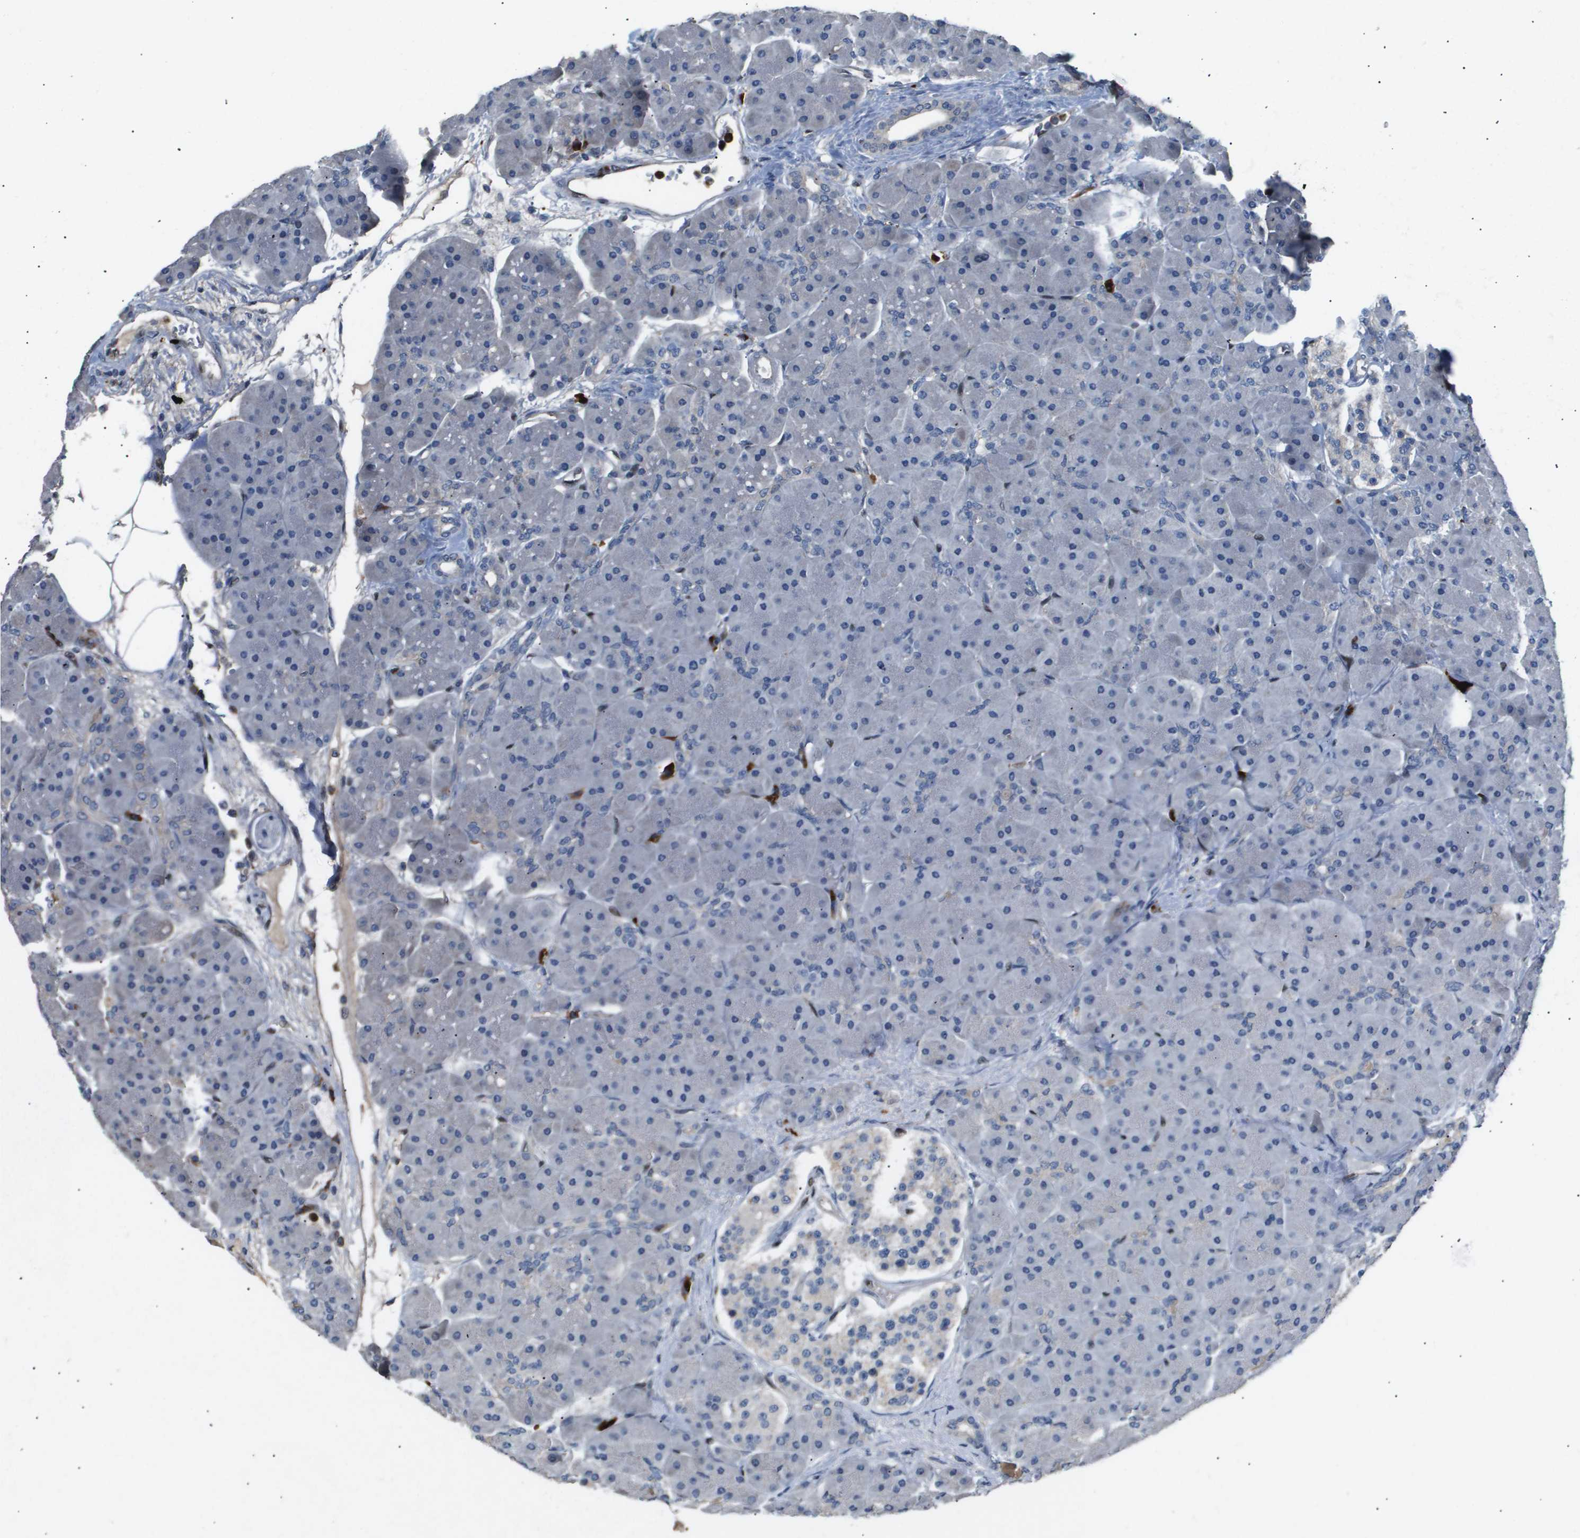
{"staining": {"intensity": "weak", "quantity": "<25%", "location": "cytoplasmic/membranous"}, "tissue": "pancreas", "cell_type": "Exocrine glandular cells", "image_type": "normal", "snomed": [{"axis": "morphology", "description": "Normal tissue, NOS"}, {"axis": "topography", "description": "Pancreas"}], "caption": "Immunohistochemistry (IHC) of benign human pancreas exhibits no positivity in exocrine glandular cells.", "gene": "ERG", "patient": {"sex": "male", "age": 66}}